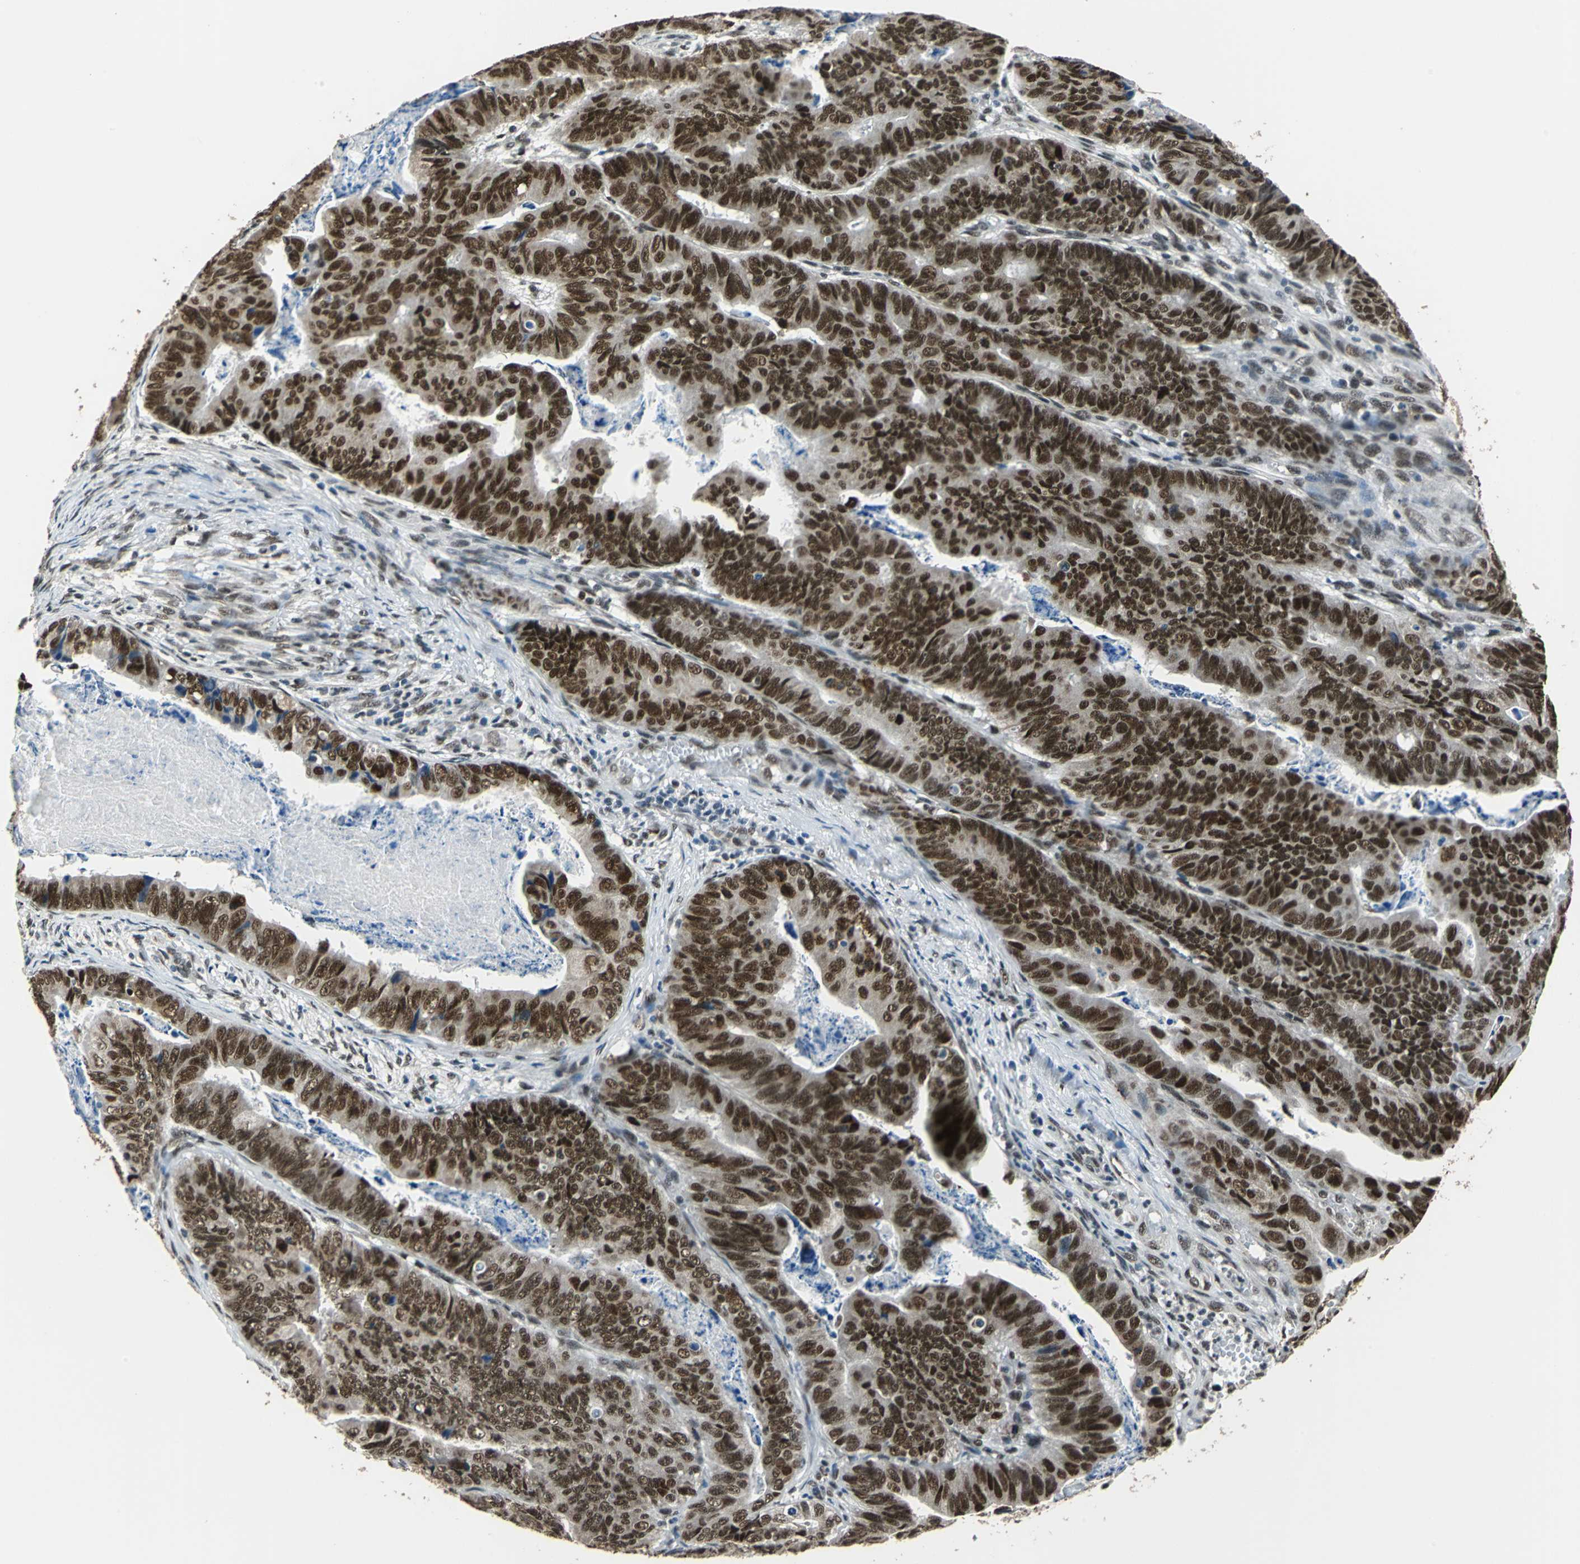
{"staining": {"intensity": "strong", "quantity": ">75%", "location": "nuclear"}, "tissue": "stomach cancer", "cell_type": "Tumor cells", "image_type": "cancer", "snomed": [{"axis": "morphology", "description": "Adenocarcinoma, NOS"}, {"axis": "topography", "description": "Stomach, lower"}], "caption": "Immunohistochemistry of stomach adenocarcinoma demonstrates high levels of strong nuclear positivity in approximately >75% of tumor cells.", "gene": "BCLAF1", "patient": {"sex": "male", "age": 77}}